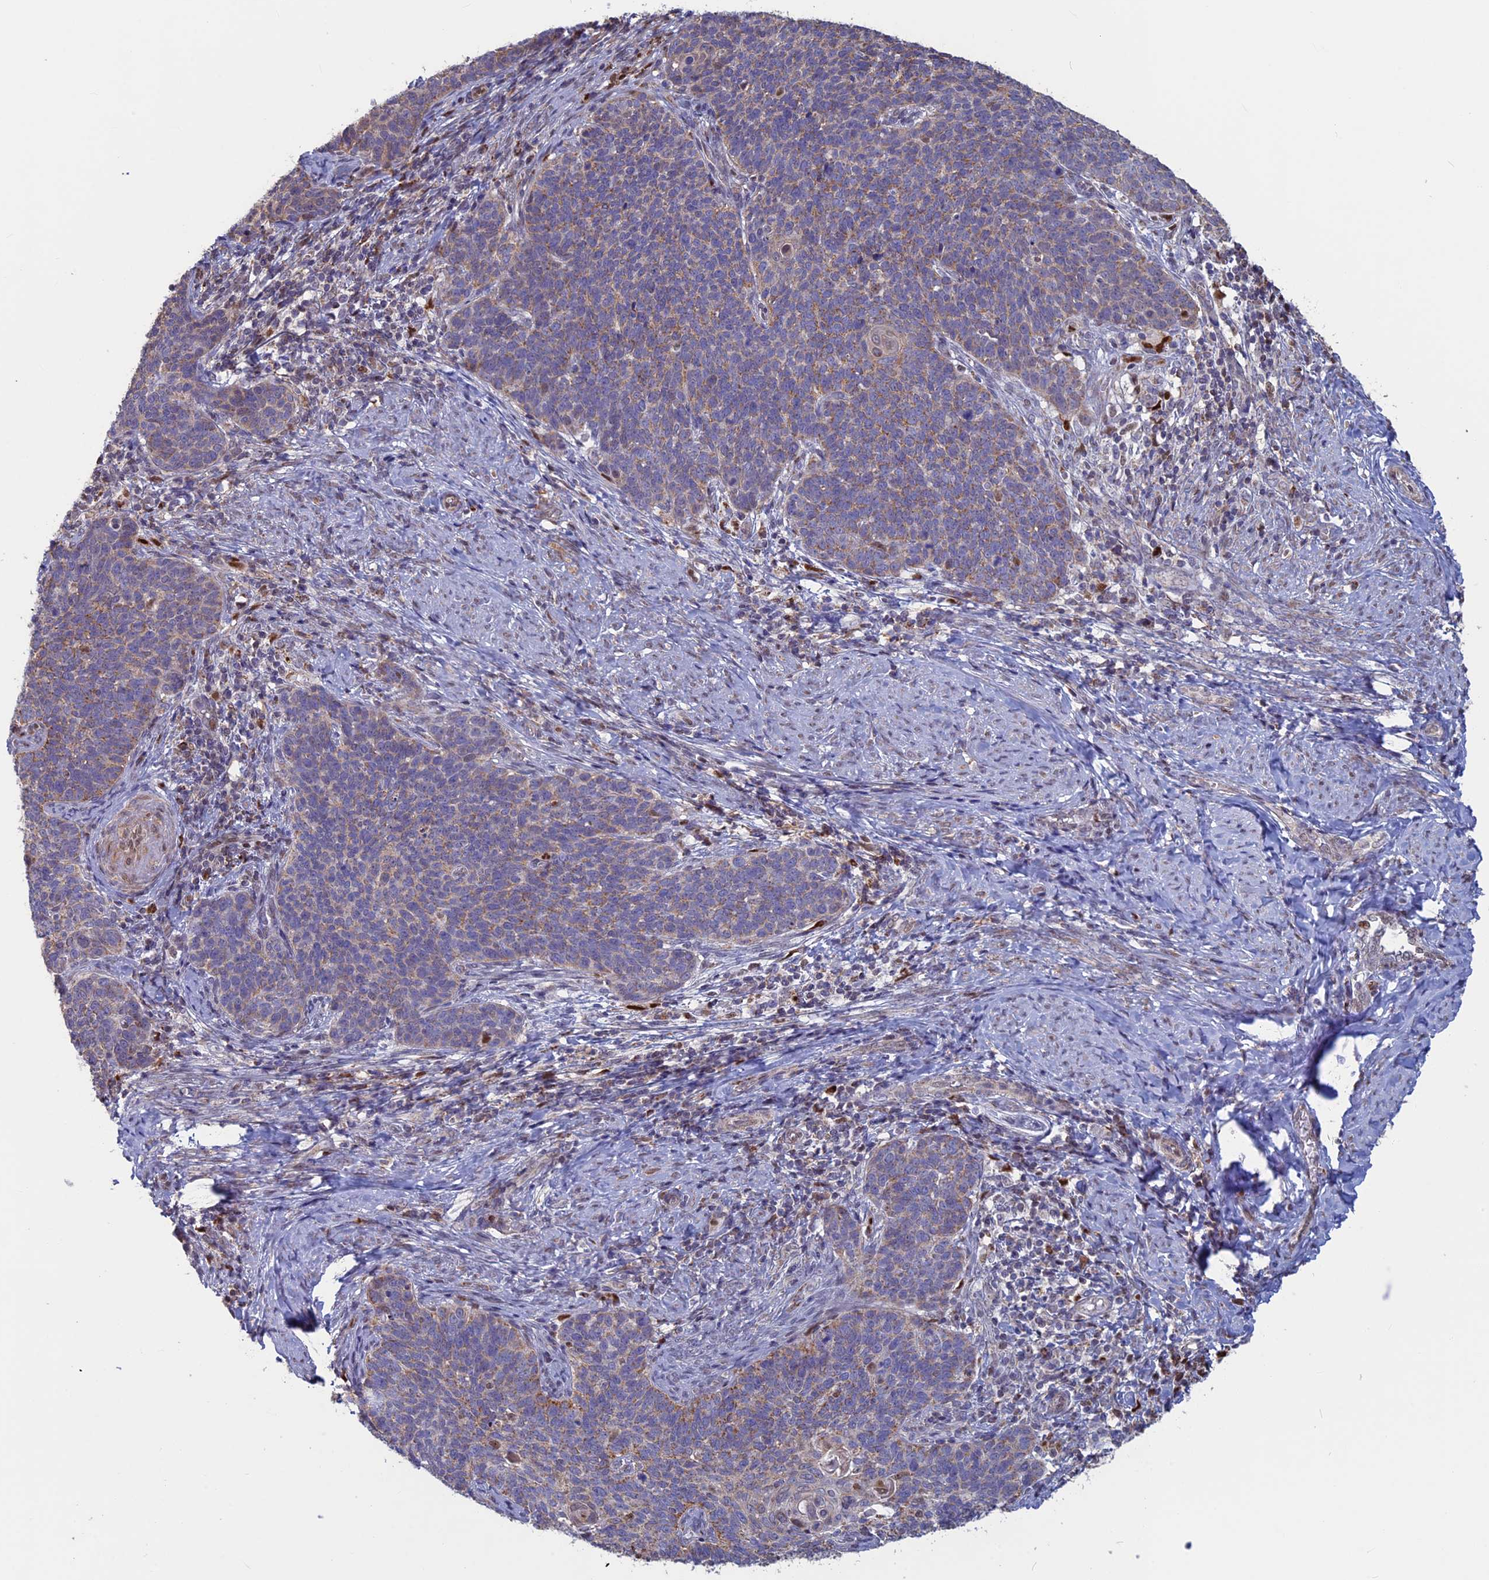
{"staining": {"intensity": "moderate", "quantity": "<25%", "location": "cytoplasmic/membranous"}, "tissue": "cervical cancer", "cell_type": "Tumor cells", "image_type": "cancer", "snomed": [{"axis": "morphology", "description": "Normal tissue, NOS"}, {"axis": "morphology", "description": "Squamous cell carcinoma, NOS"}, {"axis": "topography", "description": "Cervix"}], "caption": "About <25% of tumor cells in cervical cancer (squamous cell carcinoma) show moderate cytoplasmic/membranous protein staining as visualized by brown immunohistochemical staining.", "gene": "ACSS1", "patient": {"sex": "female", "age": 39}}